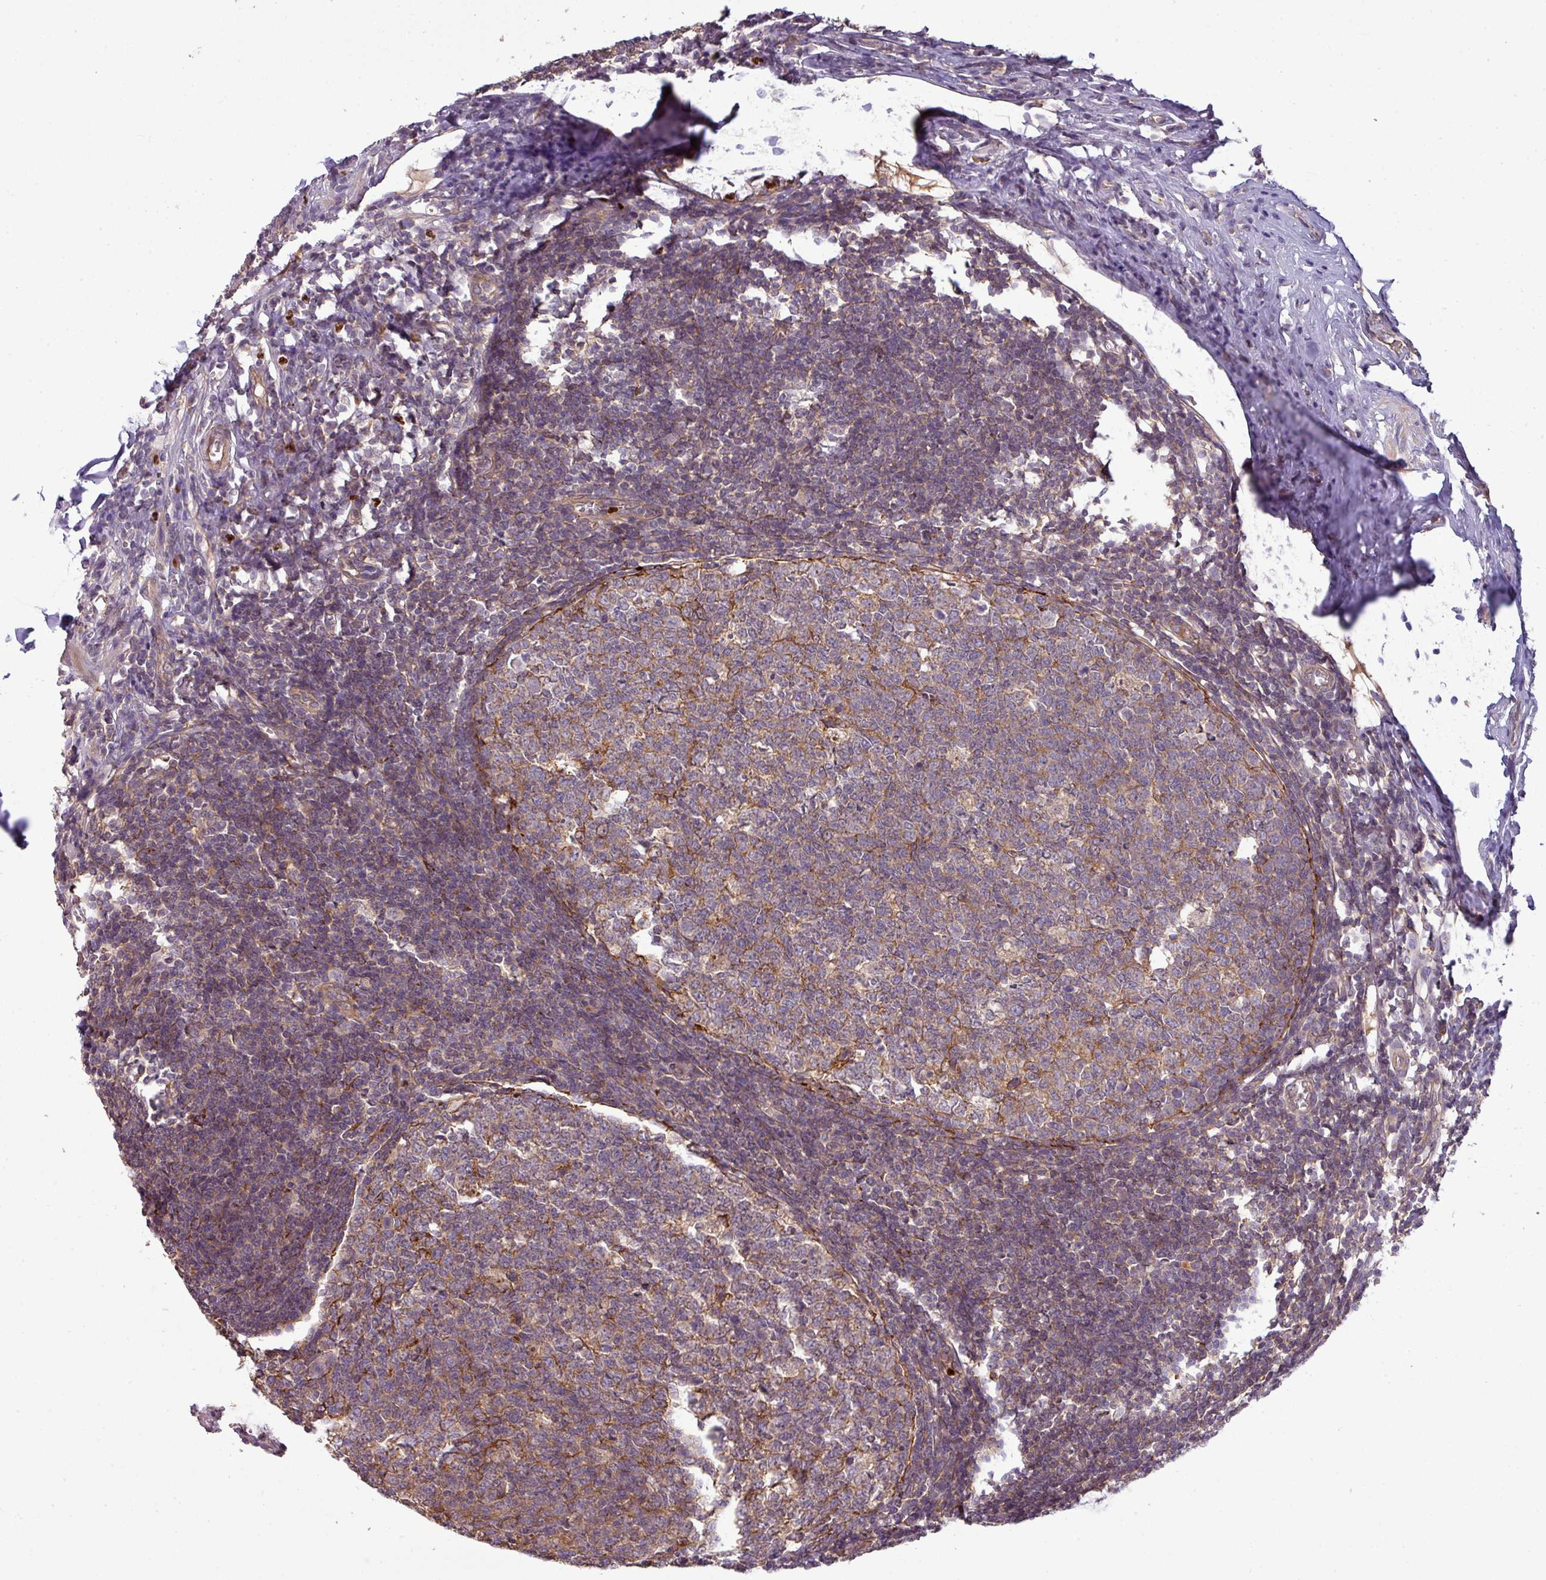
{"staining": {"intensity": "strong", "quantity": "25%-75%", "location": "cytoplasmic/membranous"}, "tissue": "appendix", "cell_type": "Glandular cells", "image_type": "normal", "snomed": [{"axis": "morphology", "description": "Normal tissue, NOS"}, {"axis": "topography", "description": "Appendix"}], "caption": "Immunohistochemistry of unremarkable appendix displays high levels of strong cytoplasmic/membranous staining in approximately 25%-75% of glandular cells. The protein of interest is shown in brown color, while the nuclei are stained blue.", "gene": "PAPLN", "patient": {"sex": "male", "age": 56}}